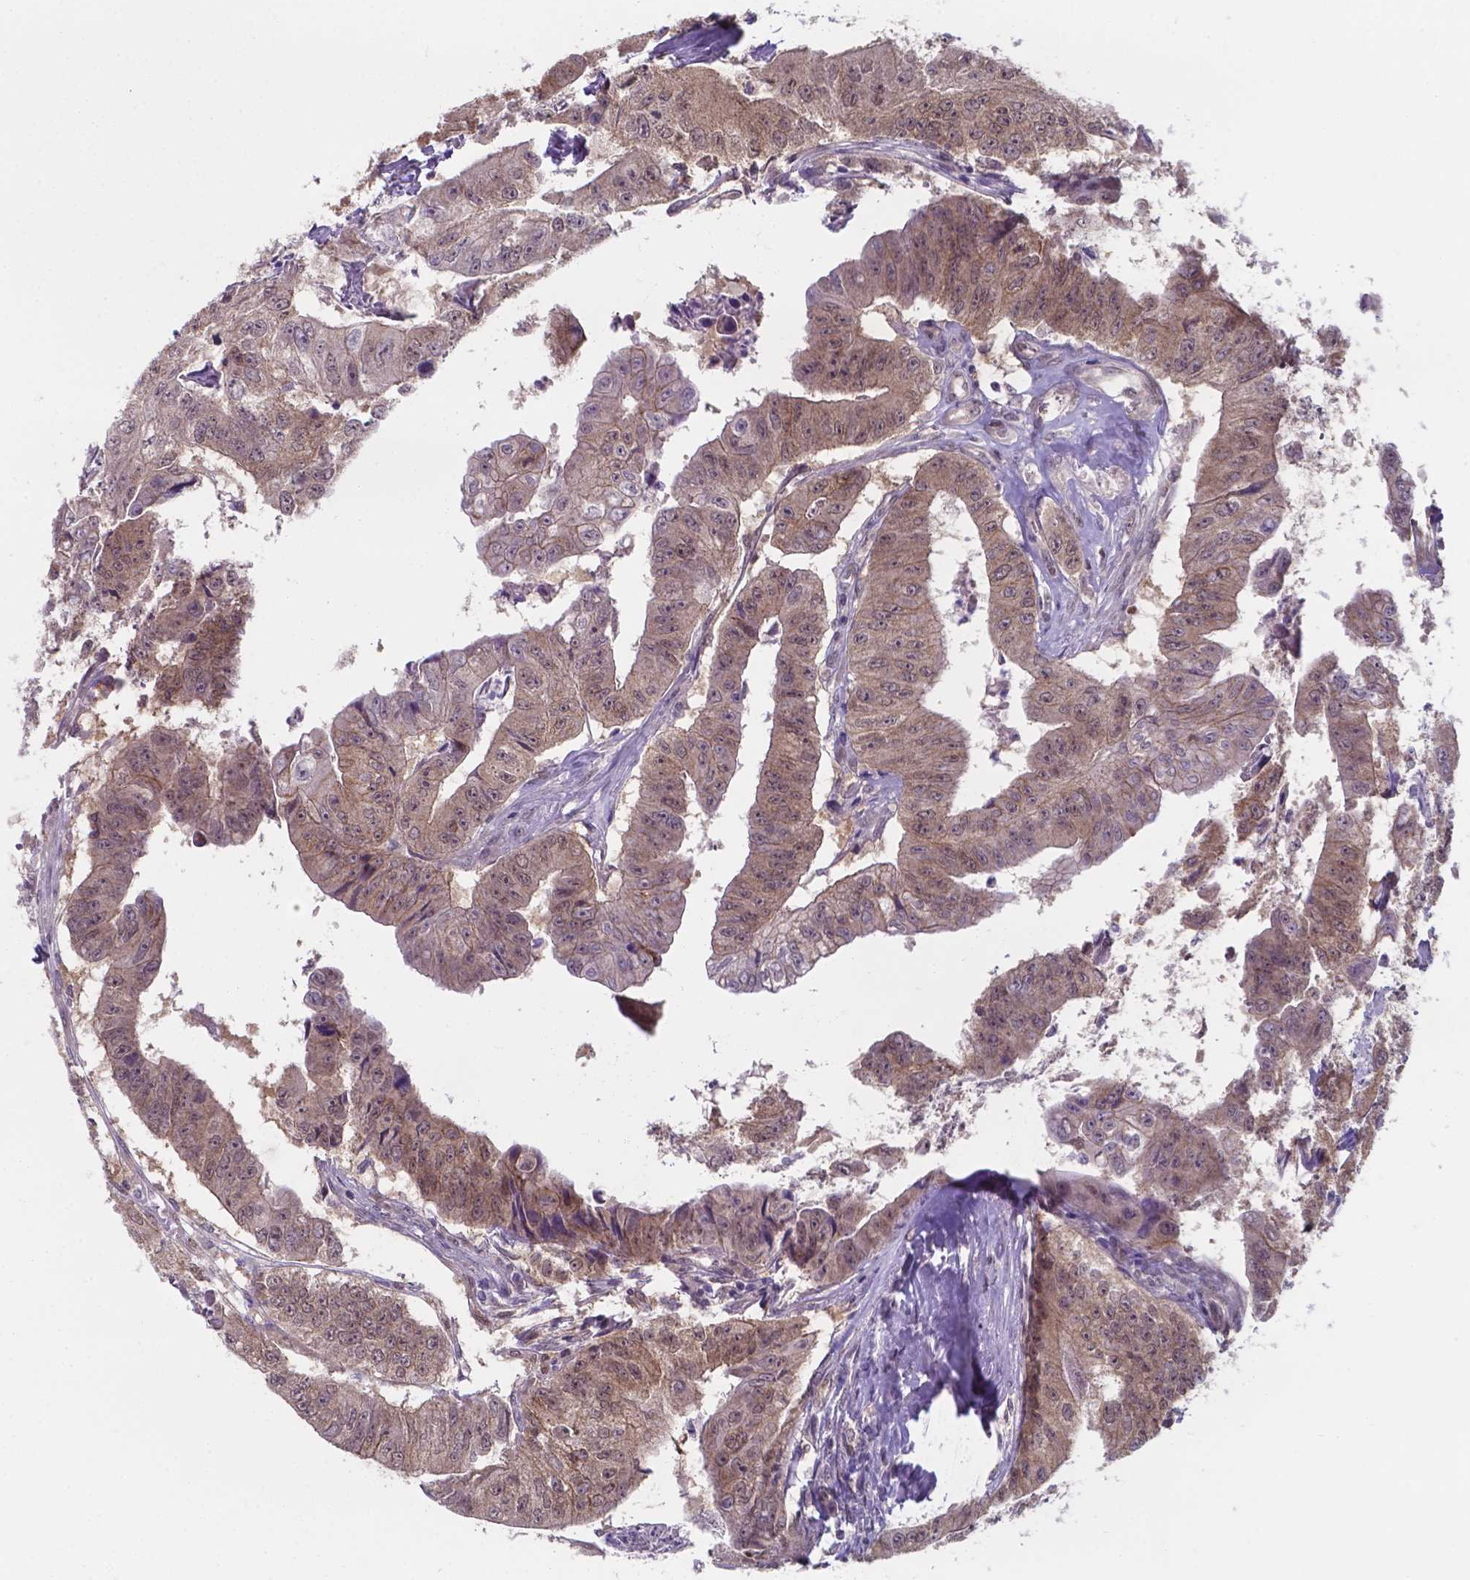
{"staining": {"intensity": "weak", "quantity": "25%-75%", "location": "cytoplasmic/membranous"}, "tissue": "colorectal cancer", "cell_type": "Tumor cells", "image_type": "cancer", "snomed": [{"axis": "morphology", "description": "Adenocarcinoma, NOS"}, {"axis": "topography", "description": "Colon"}], "caption": "Protein expression analysis of colorectal adenocarcinoma shows weak cytoplasmic/membranous staining in about 25%-75% of tumor cells. (brown staining indicates protein expression, while blue staining denotes nuclei).", "gene": "UBE2E2", "patient": {"sex": "female", "age": 67}}